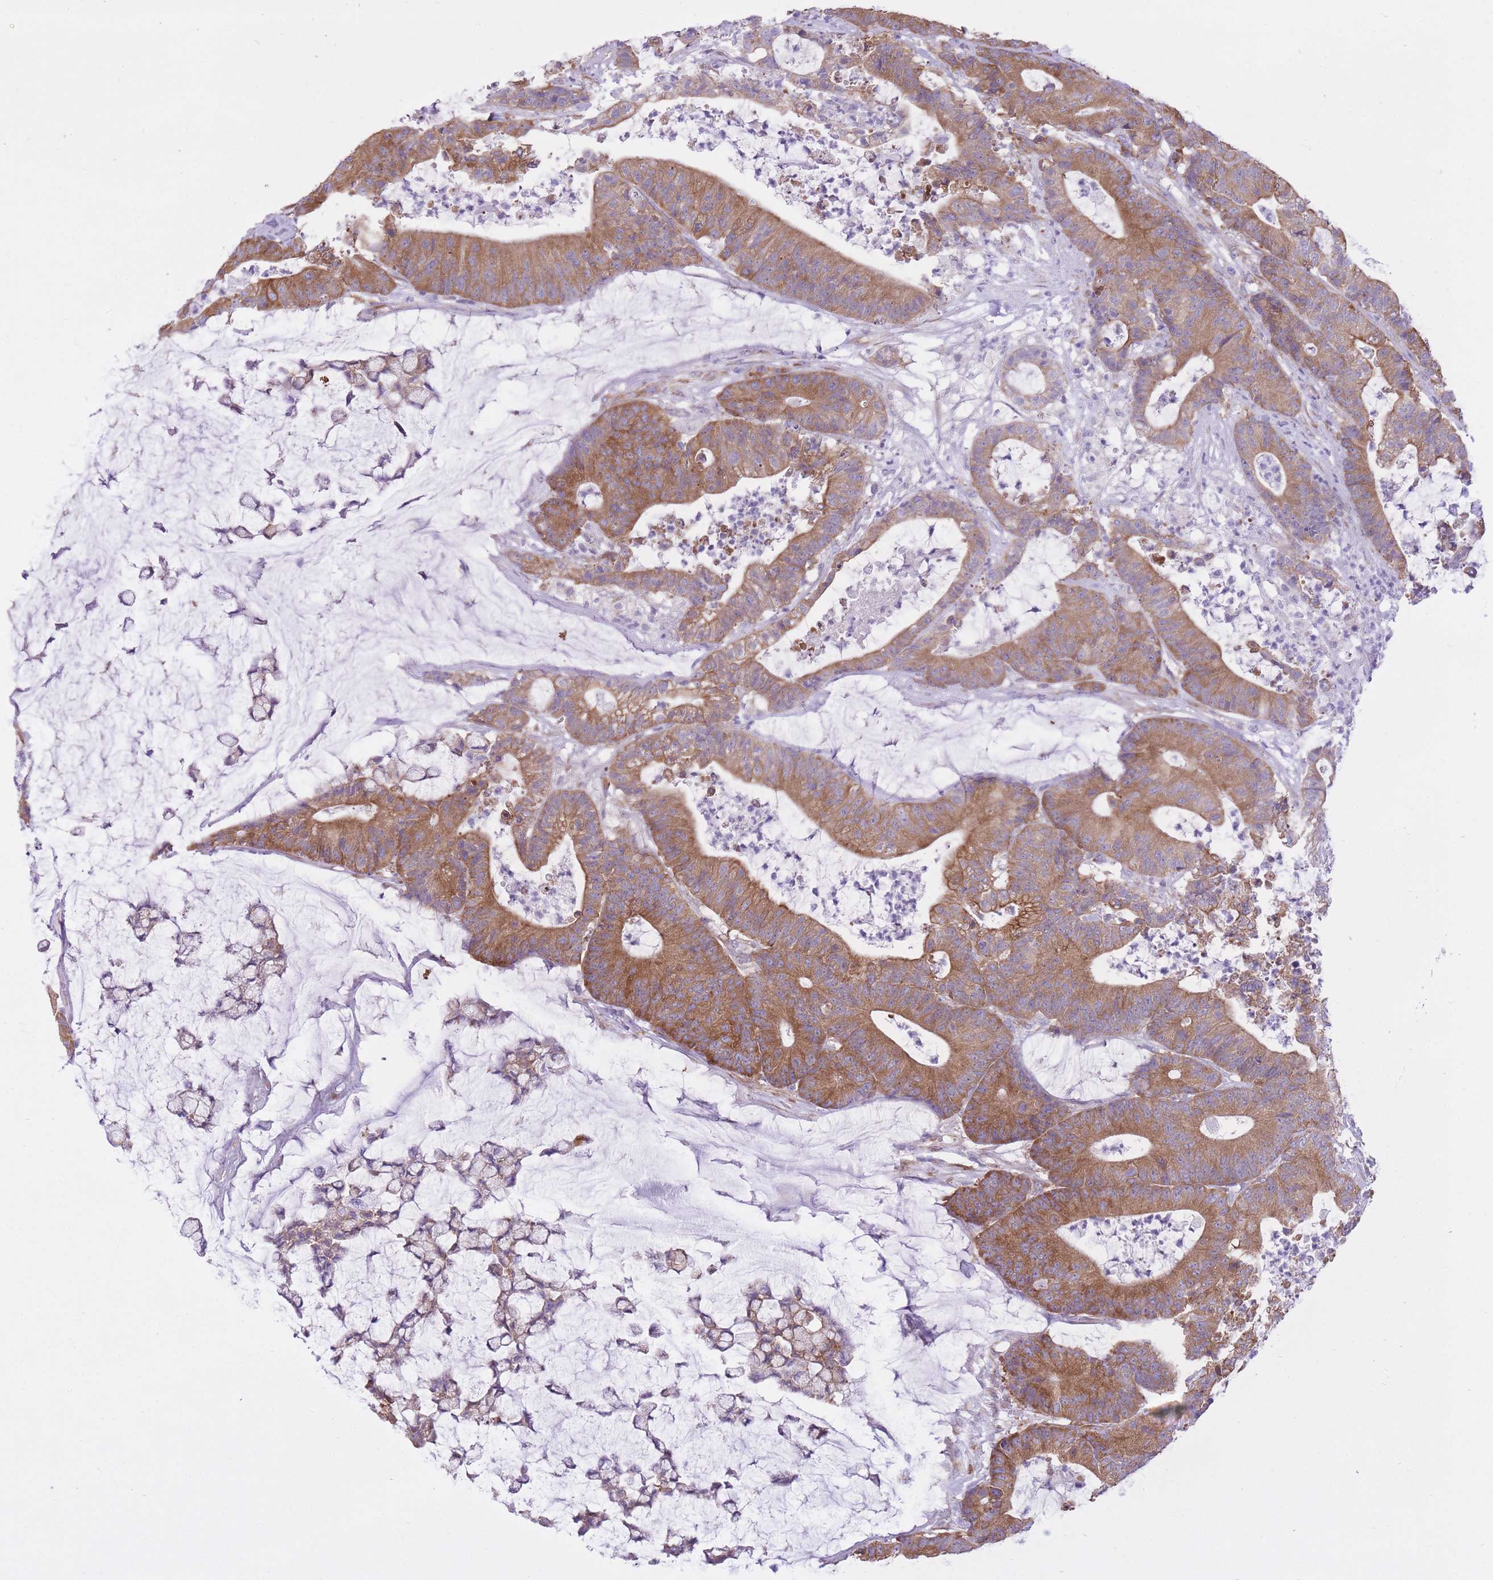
{"staining": {"intensity": "moderate", "quantity": ">75%", "location": "cytoplasmic/membranous"}, "tissue": "colorectal cancer", "cell_type": "Tumor cells", "image_type": "cancer", "snomed": [{"axis": "morphology", "description": "Adenocarcinoma, NOS"}, {"axis": "topography", "description": "Colon"}], "caption": "Human colorectal cancer (adenocarcinoma) stained for a protein (brown) displays moderate cytoplasmic/membranous positive positivity in about >75% of tumor cells.", "gene": "ZNF501", "patient": {"sex": "female", "age": 84}}